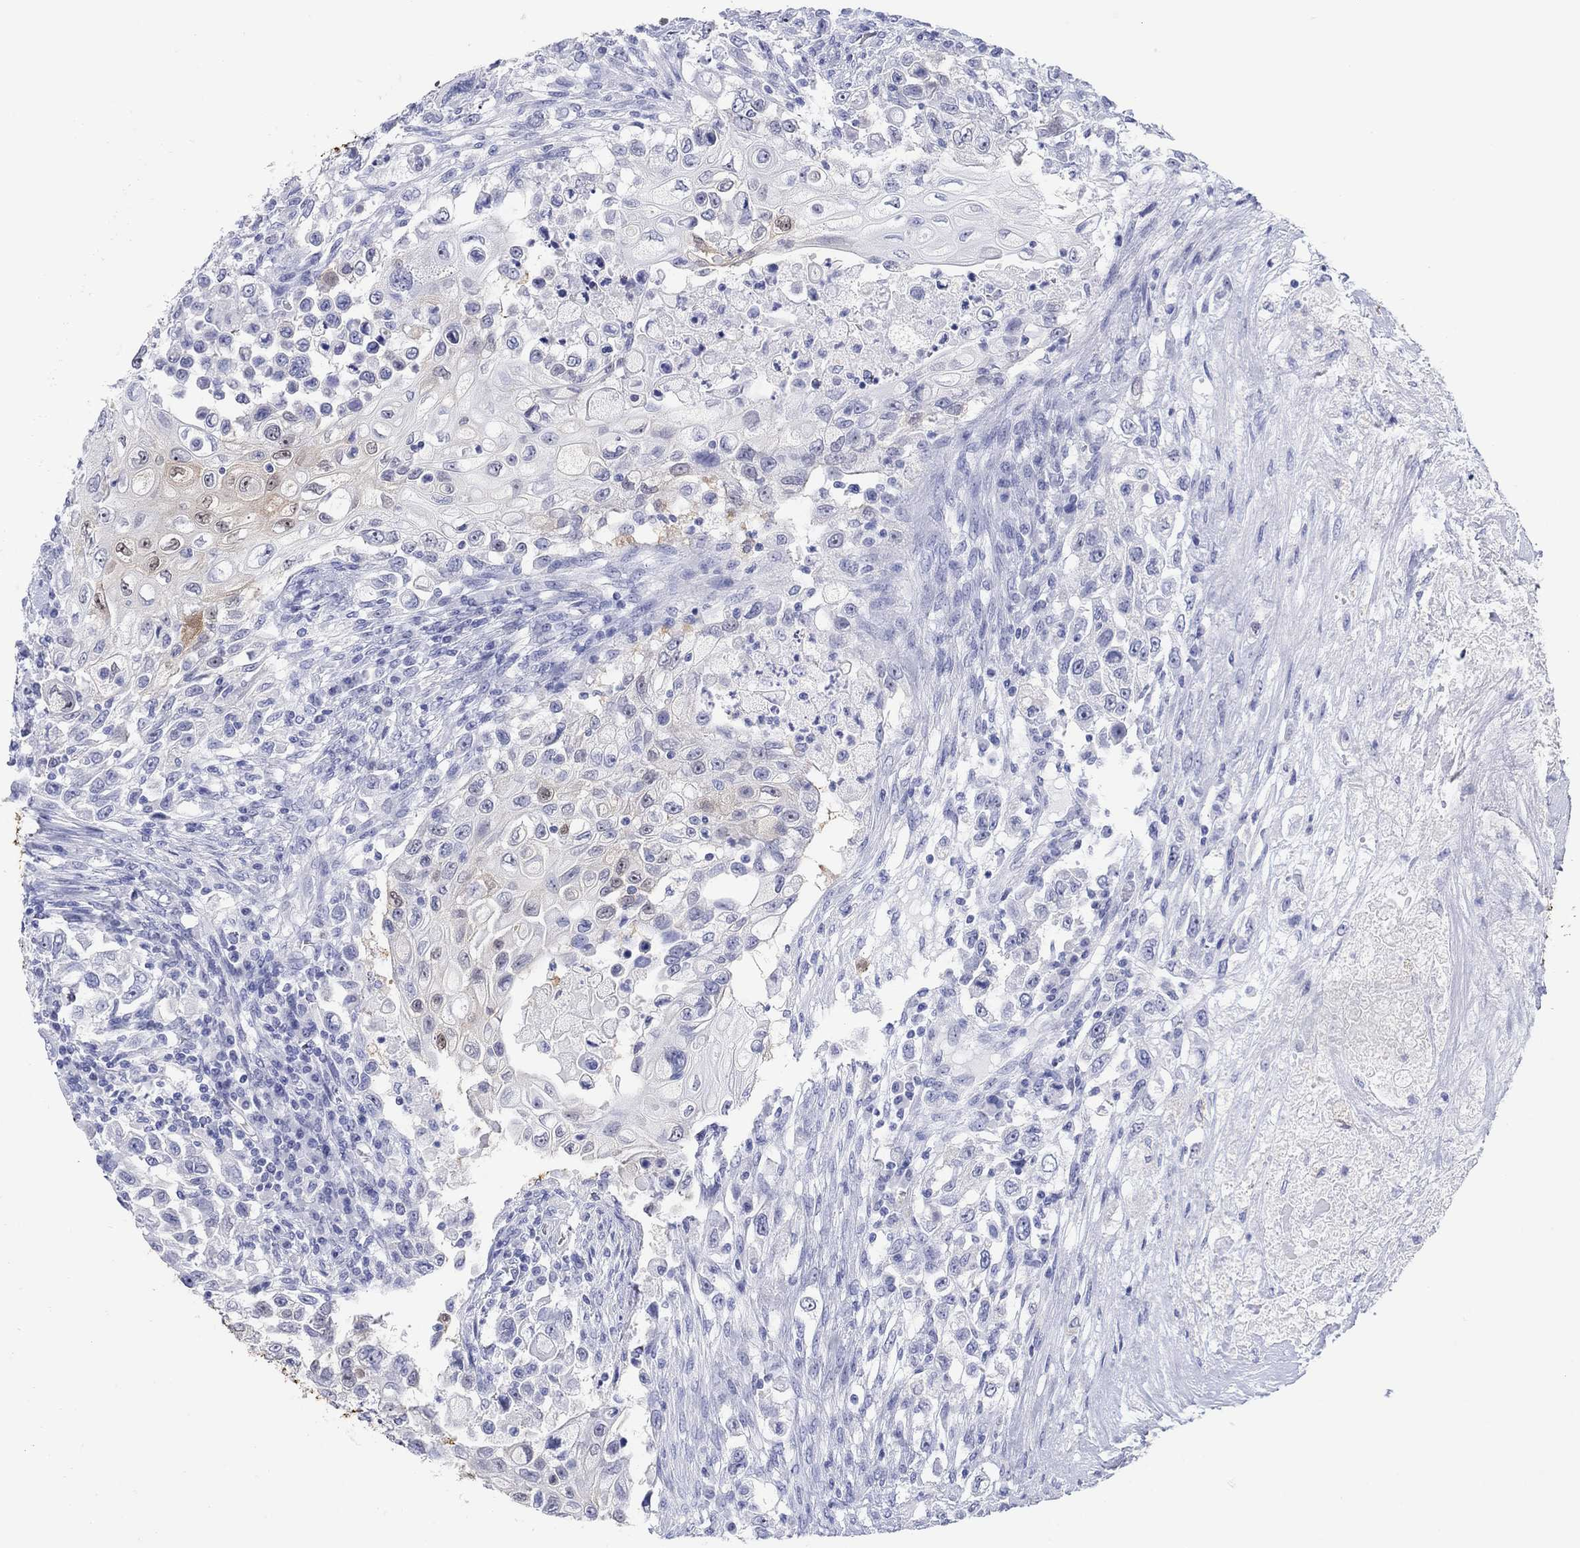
{"staining": {"intensity": "negative", "quantity": "none", "location": "none"}, "tissue": "urothelial cancer", "cell_type": "Tumor cells", "image_type": "cancer", "snomed": [{"axis": "morphology", "description": "Urothelial carcinoma, High grade"}, {"axis": "topography", "description": "Urinary bladder"}], "caption": "IHC micrograph of neoplastic tissue: urothelial cancer stained with DAB (3,3'-diaminobenzidine) exhibits no significant protein staining in tumor cells.", "gene": "AKR1C2", "patient": {"sex": "female", "age": 56}}